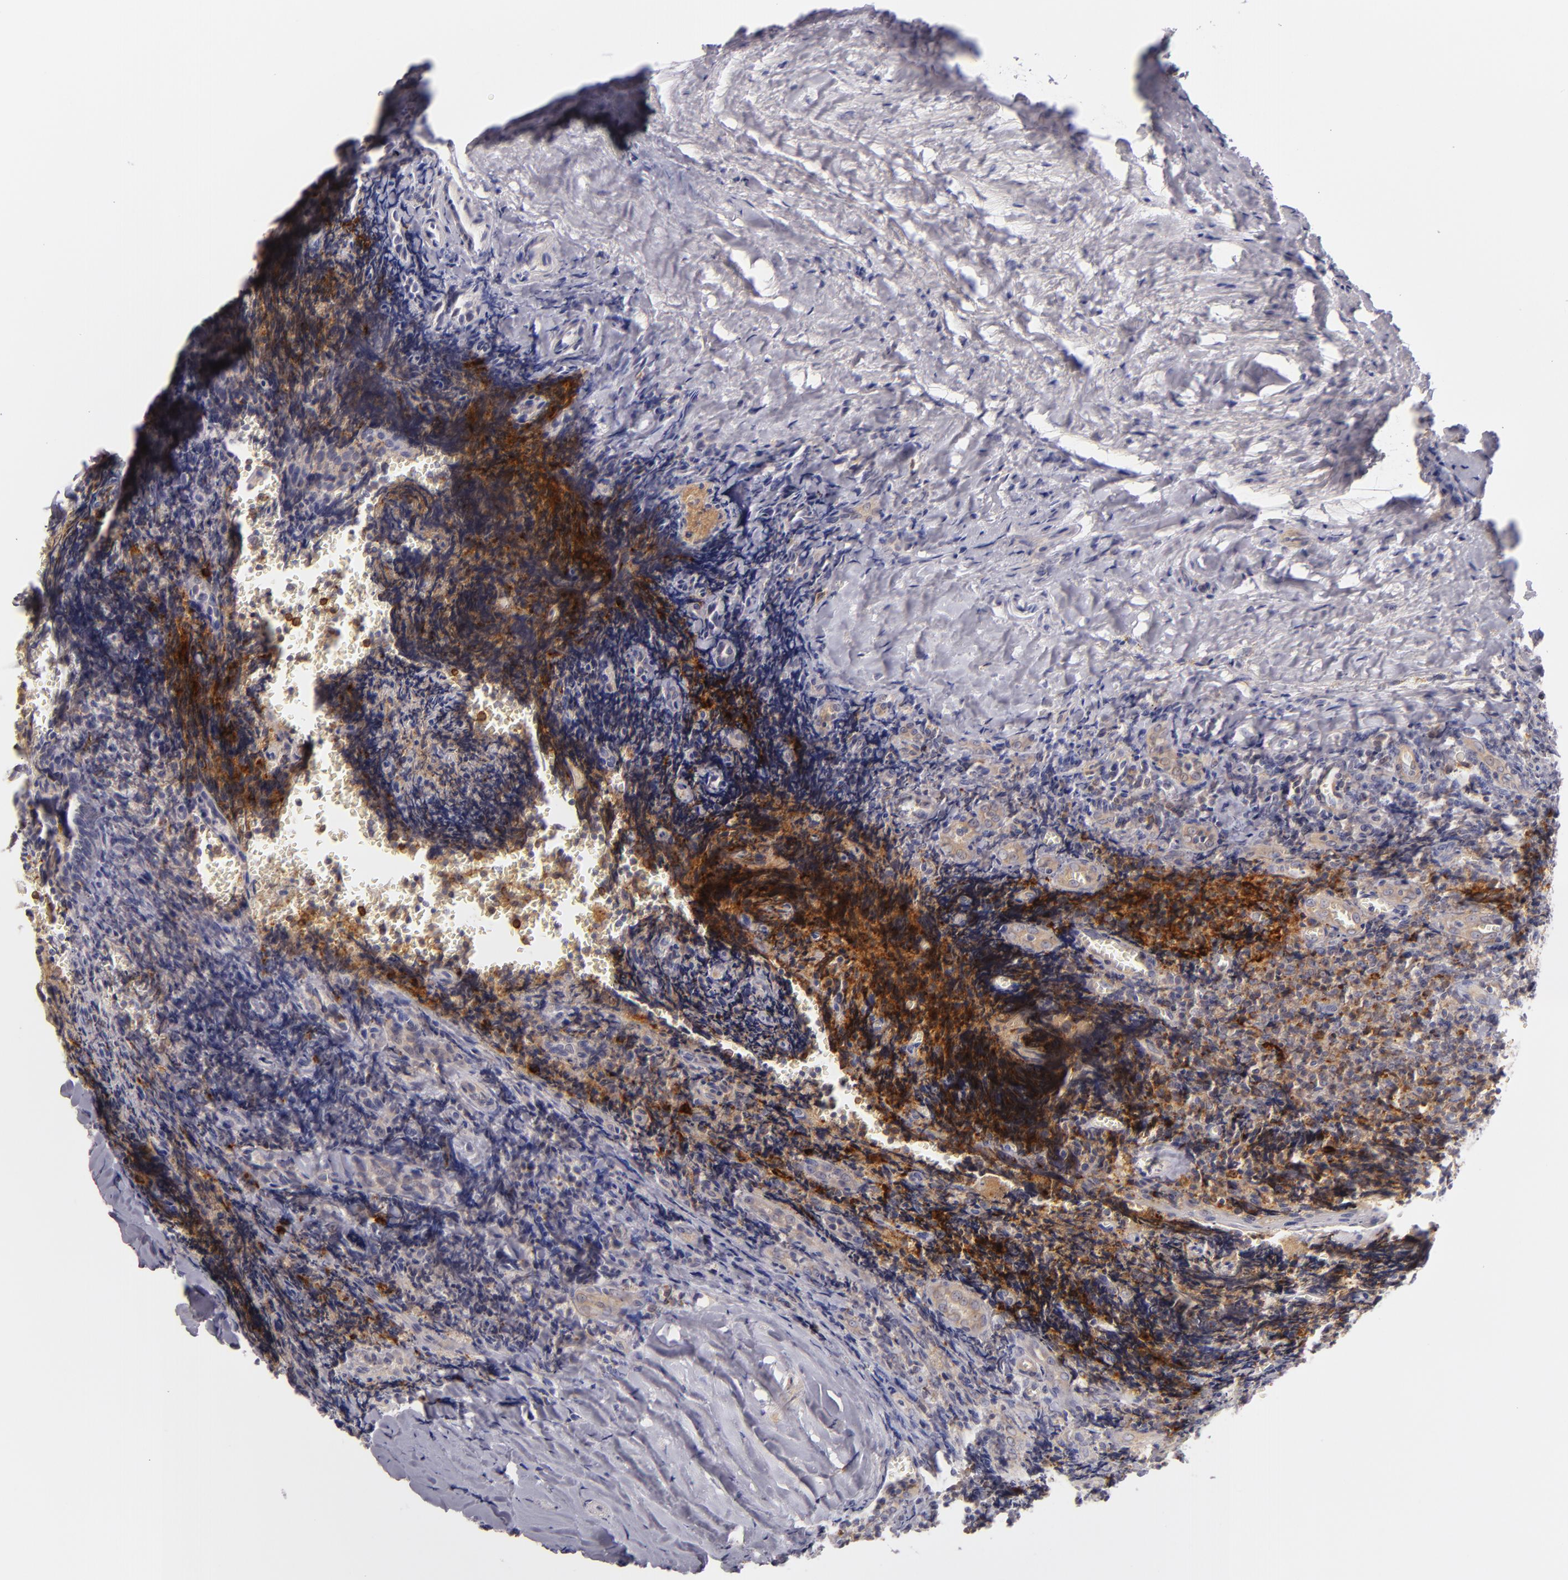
{"staining": {"intensity": "strong", "quantity": "<25%", "location": "cytoplasmic/membranous"}, "tissue": "tonsil", "cell_type": "Germinal center cells", "image_type": "normal", "snomed": [{"axis": "morphology", "description": "Normal tissue, NOS"}, {"axis": "topography", "description": "Tonsil"}], "caption": "Unremarkable tonsil exhibits strong cytoplasmic/membranous positivity in about <25% of germinal center cells, visualized by immunohistochemistry.", "gene": "CD83", "patient": {"sex": "male", "age": 20}}